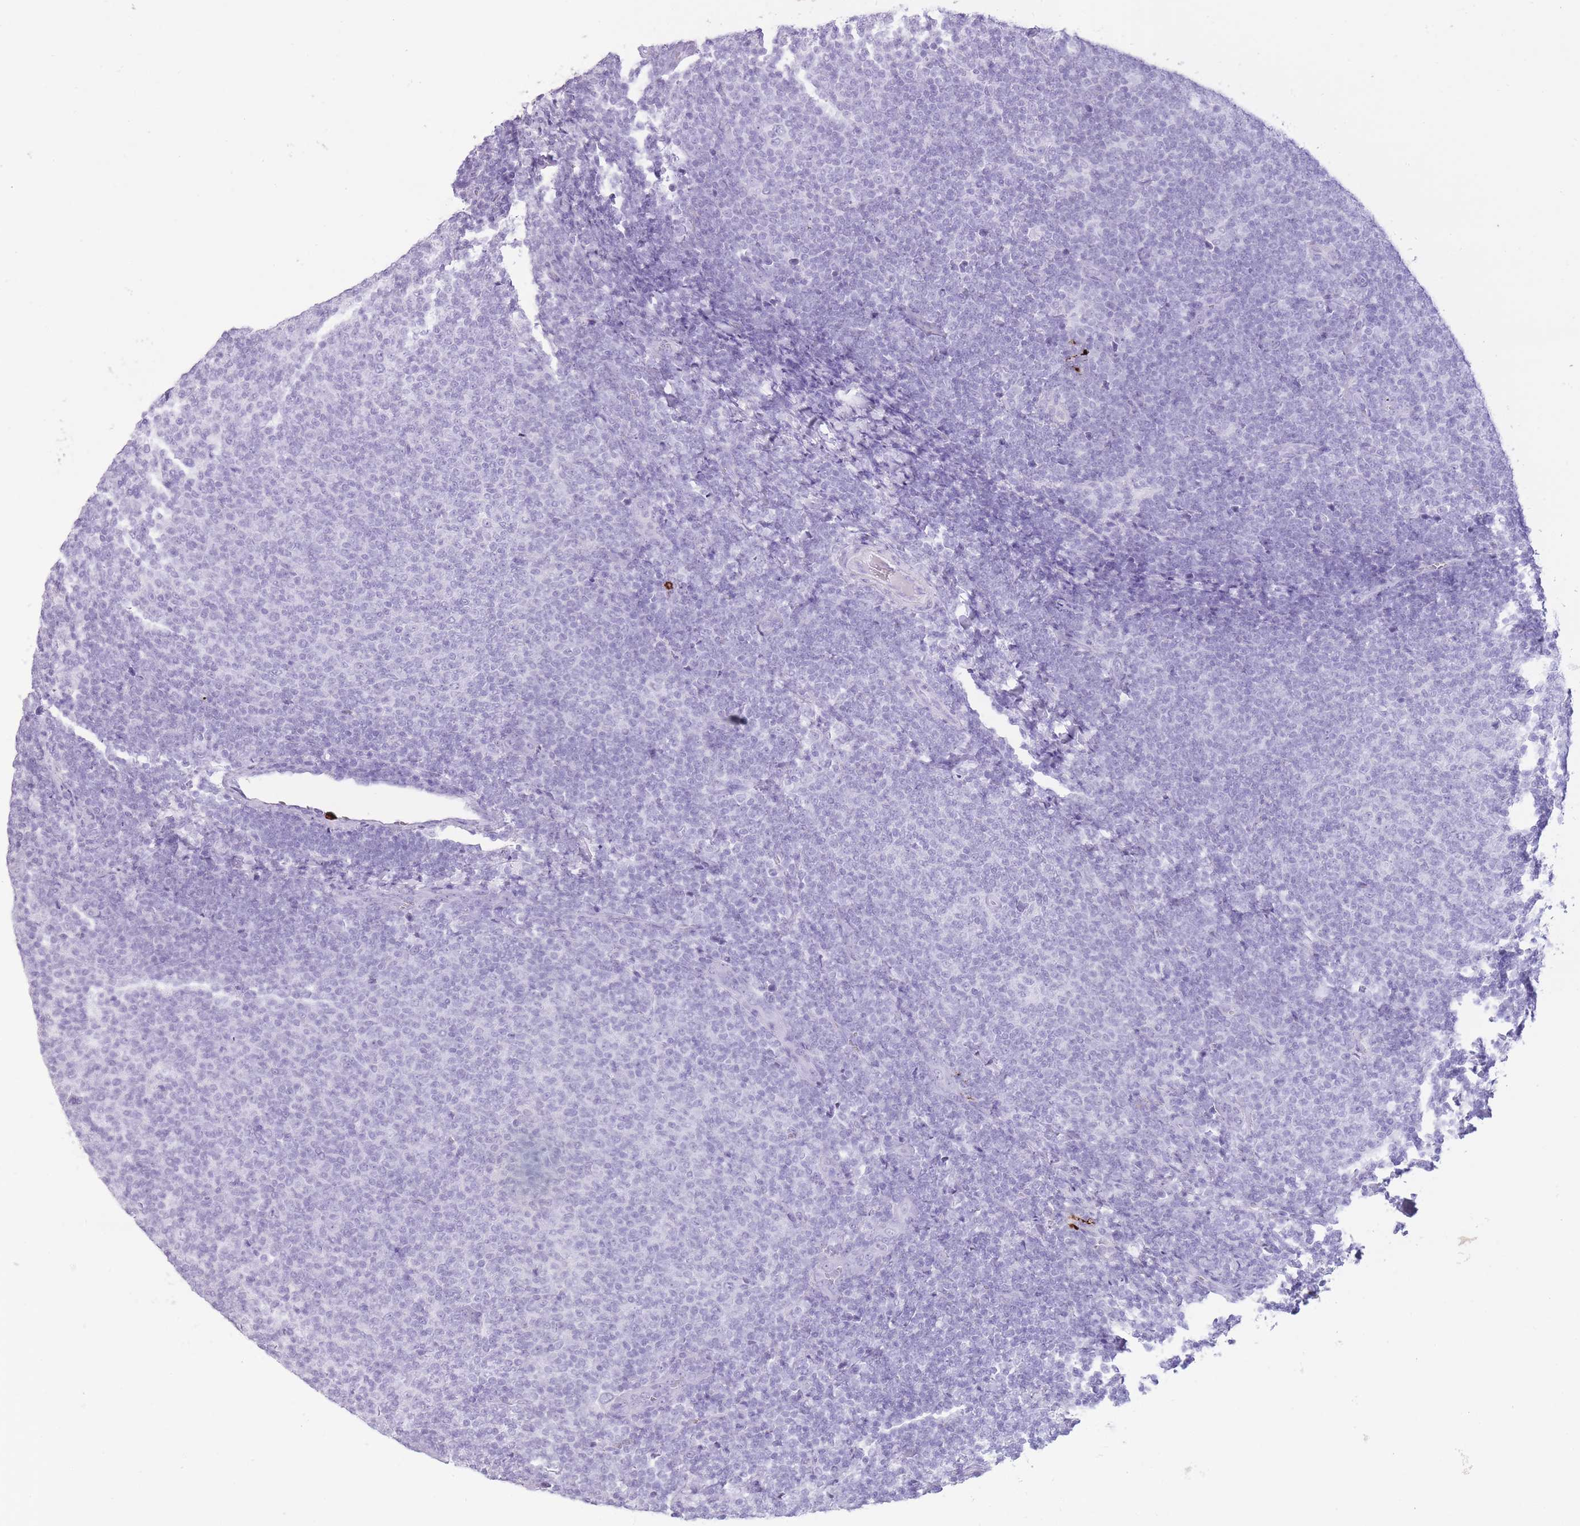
{"staining": {"intensity": "negative", "quantity": "none", "location": "none"}, "tissue": "lymphoma", "cell_type": "Tumor cells", "image_type": "cancer", "snomed": [{"axis": "morphology", "description": "Malignant lymphoma, non-Hodgkin's type, Low grade"}, {"axis": "topography", "description": "Lymph node"}], "caption": "Immunohistochemistry (IHC) image of human low-grade malignant lymphoma, non-Hodgkin's type stained for a protein (brown), which reveals no expression in tumor cells.", "gene": "OR4F21", "patient": {"sex": "male", "age": 66}}